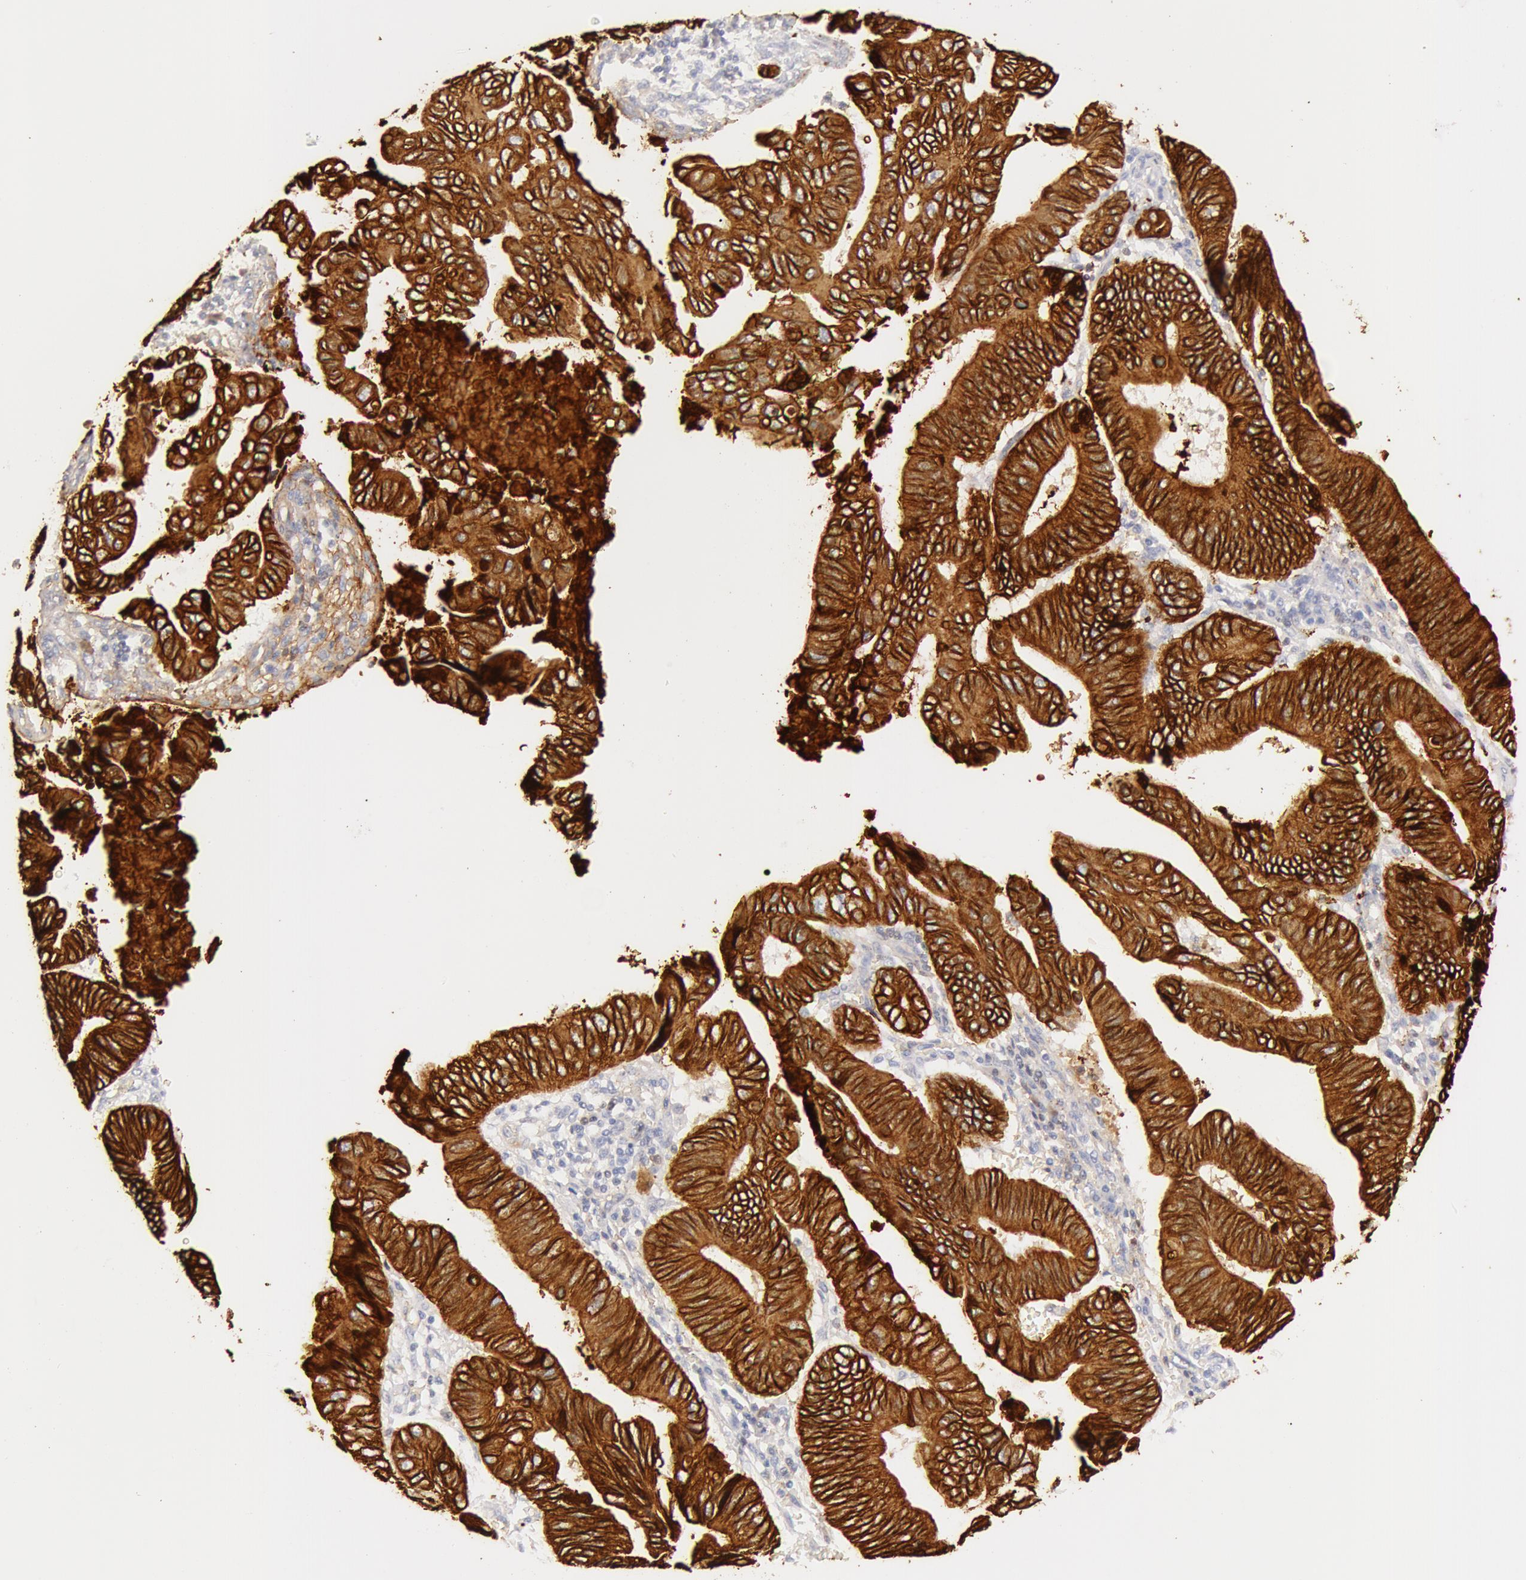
{"staining": {"intensity": "moderate", "quantity": ">75%", "location": "cytoplasmic/membranous"}, "tissue": "pancreatic cancer", "cell_type": "Tumor cells", "image_type": "cancer", "snomed": [{"axis": "morphology", "description": "Adenocarcinoma, NOS"}, {"axis": "topography", "description": "Pancreas"}], "caption": "Human adenocarcinoma (pancreatic) stained for a protein (brown) demonstrates moderate cytoplasmic/membranous positive positivity in approximately >75% of tumor cells.", "gene": "KRT8", "patient": {"sex": "female", "age": 70}}